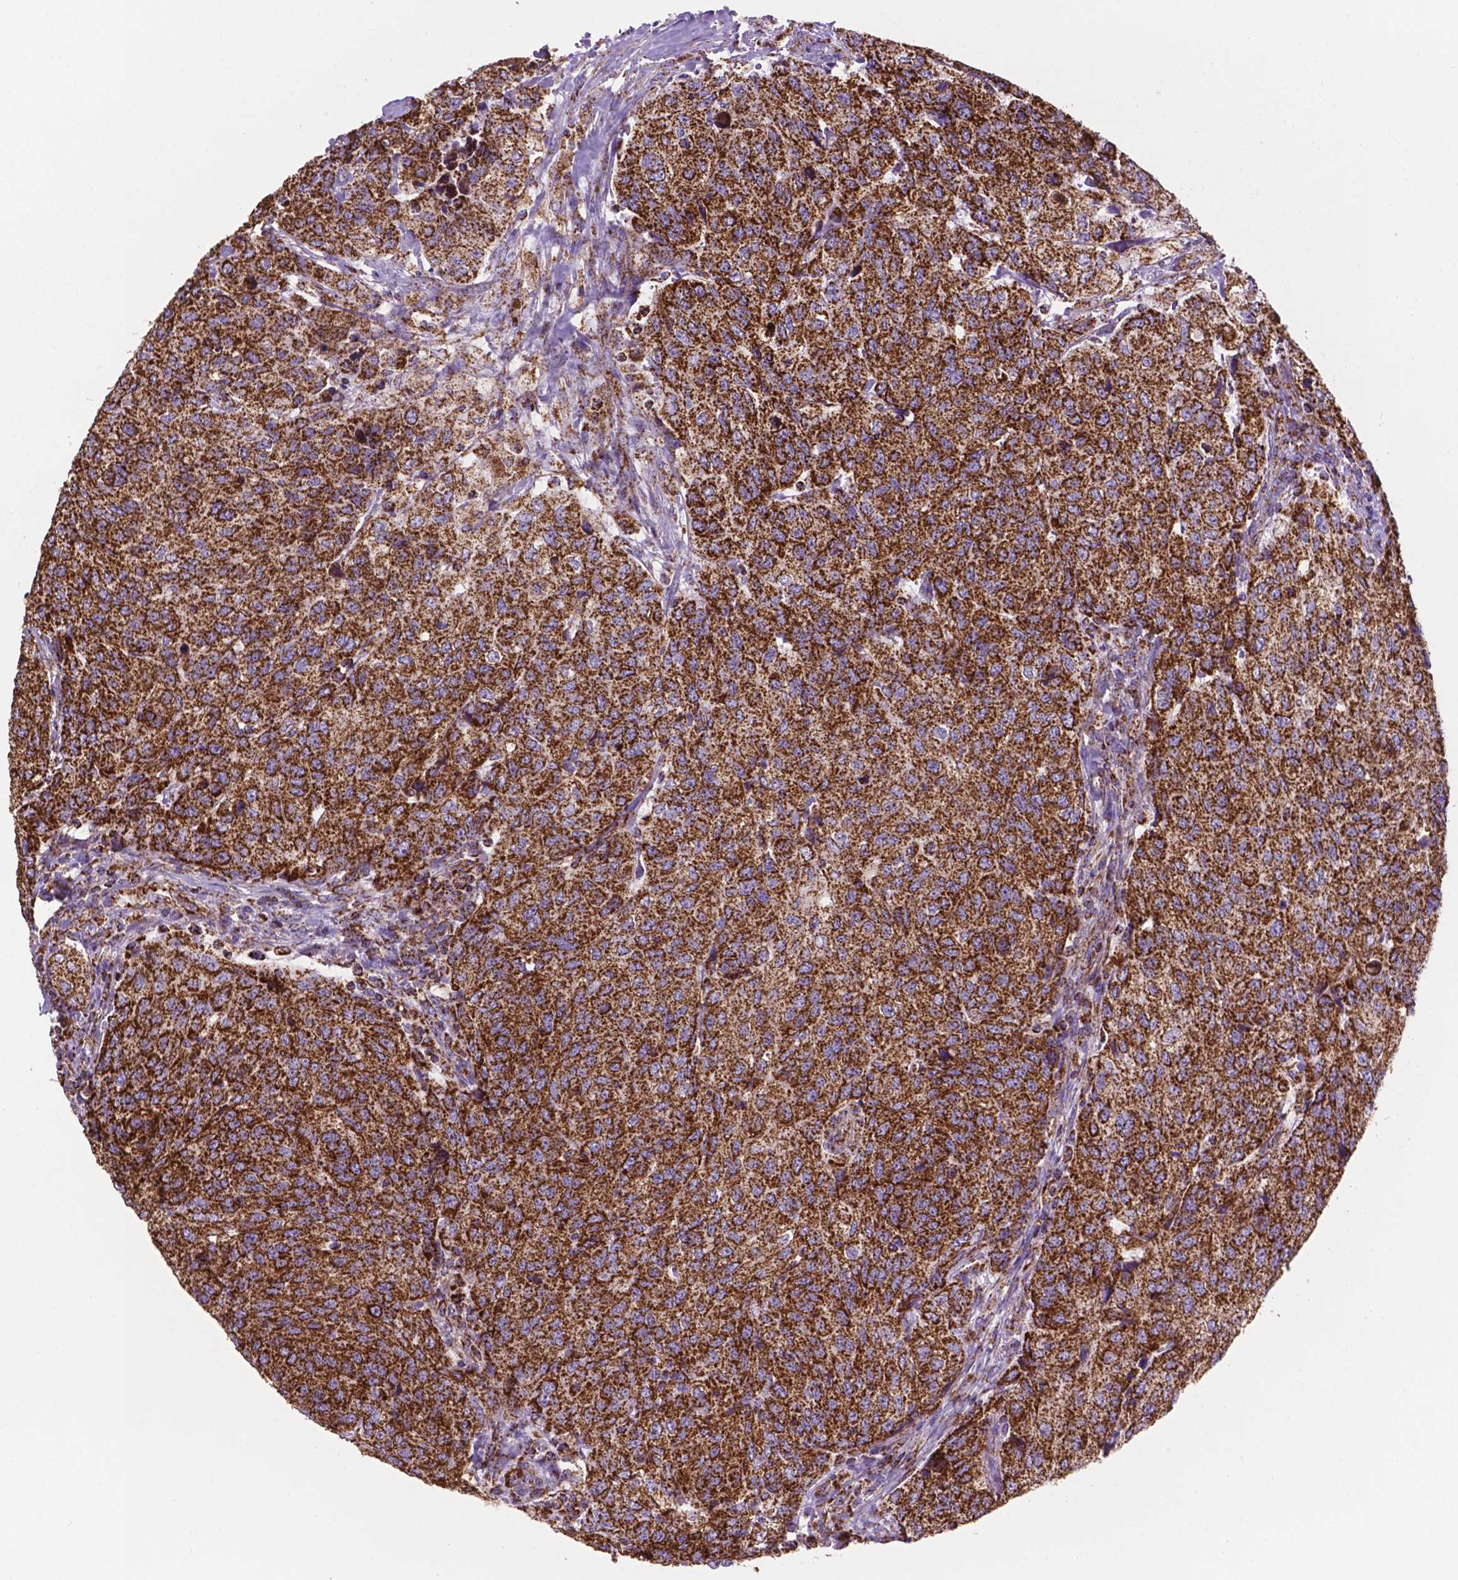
{"staining": {"intensity": "strong", "quantity": ">75%", "location": "cytoplasmic/membranous"}, "tissue": "urothelial cancer", "cell_type": "Tumor cells", "image_type": "cancer", "snomed": [{"axis": "morphology", "description": "Urothelial carcinoma, High grade"}, {"axis": "topography", "description": "Urinary bladder"}], "caption": "Urothelial cancer tissue exhibits strong cytoplasmic/membranous staining in approximately >75% of tumor cells The protein of interest is stained brown, and the nuclei are stained in blue (DAB IHC with brightfield microscopy, high magnification).", "gene": "HSPD1", "patient": {"sex": "female", "age": 78}}